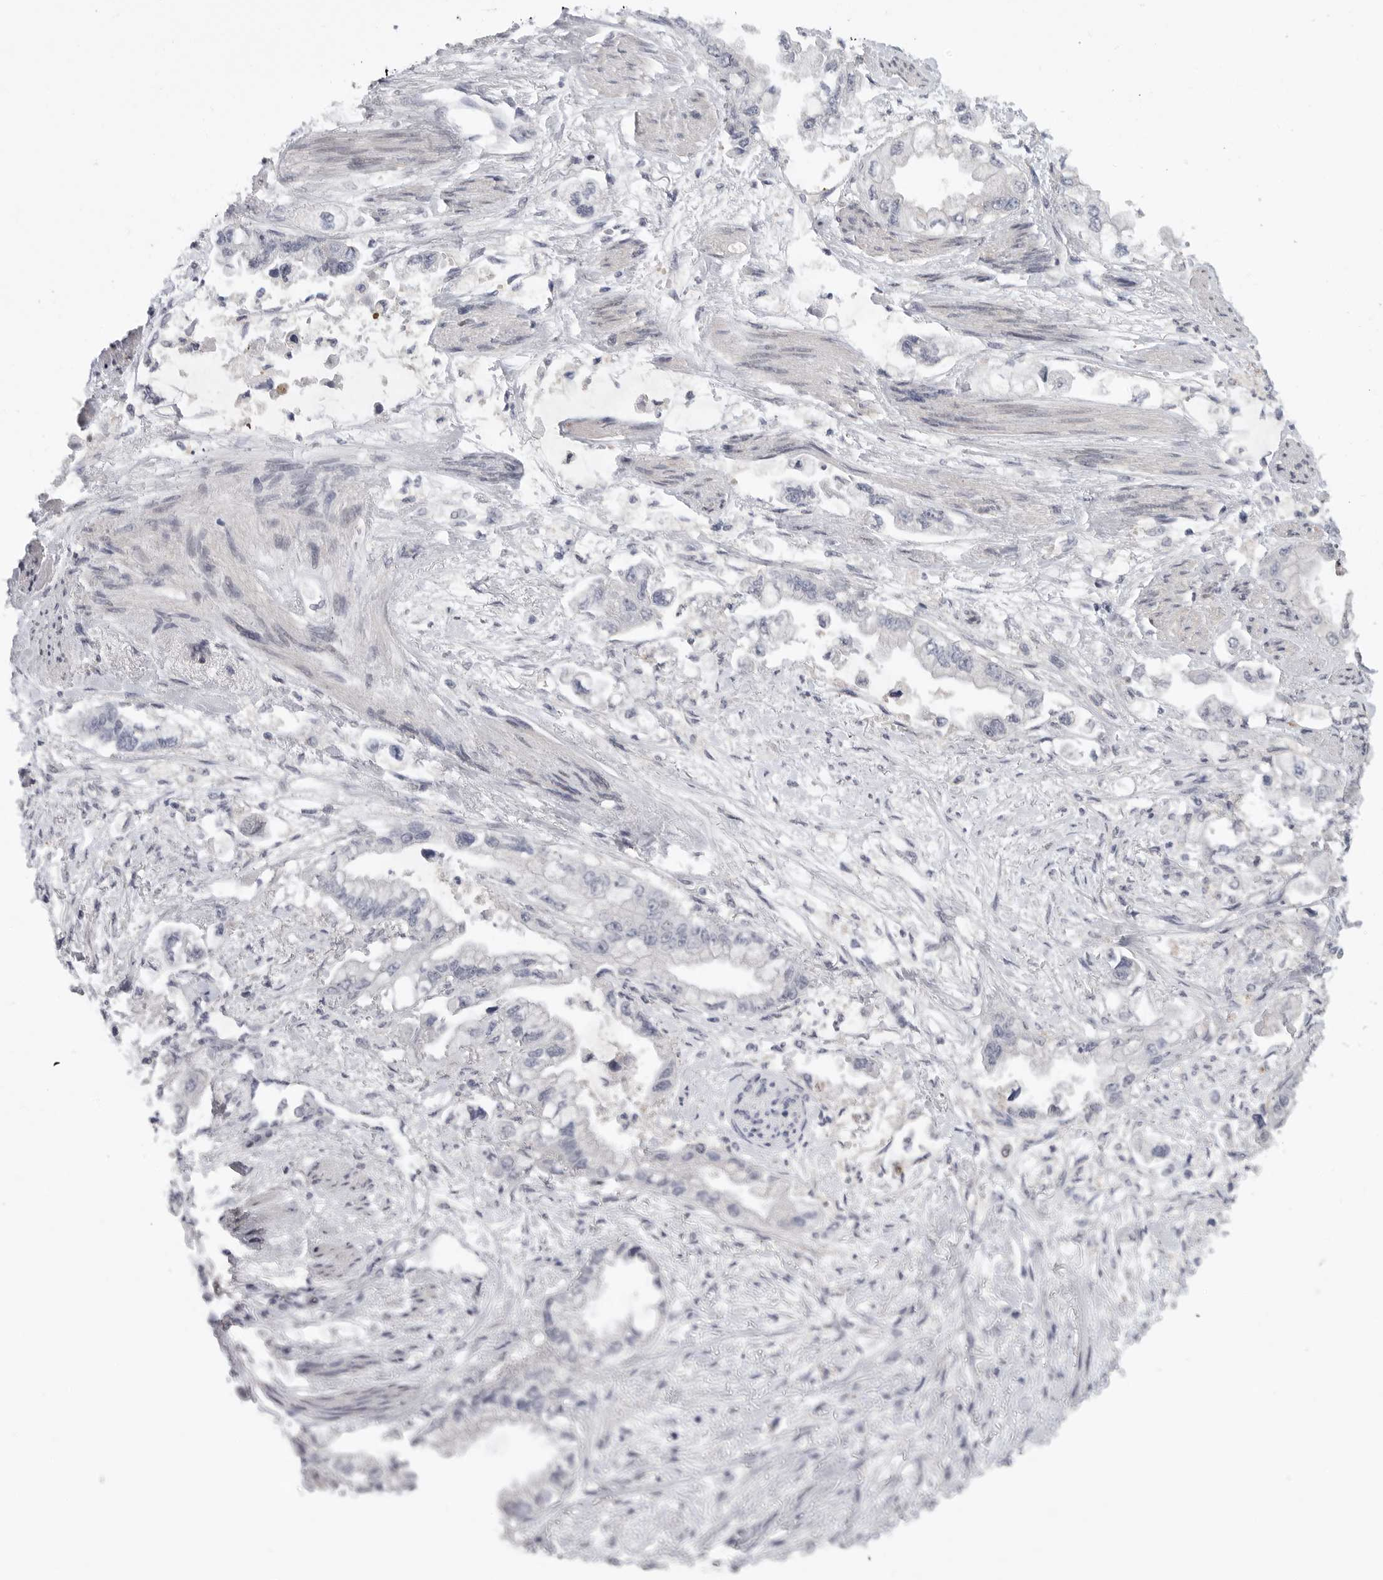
{"staining": {"intensity": "negative", "quantity": "none", "location": "none"}, "tissue": "stomach cancer", "cell_type": "Tumor cells", "image_type": "cancer", "snomed": [{"axis": "morphology", "description": "Adenocarcinoma, NOS"}, {"axis": "topography", "description": "Stomach"}], "caption": "High power microscopy photomicrograph of an immunohistochemistry (IHC) photomicrograph of stomach cancer (adenocarcinoma), revealing no significant expression in tumor cells. (DAB immunohistochemistry (IHC) visualized using brightfield microscopy, high magnification).", "gene": "FBXO43", "patient": {"sex": "male", "age": 62}}